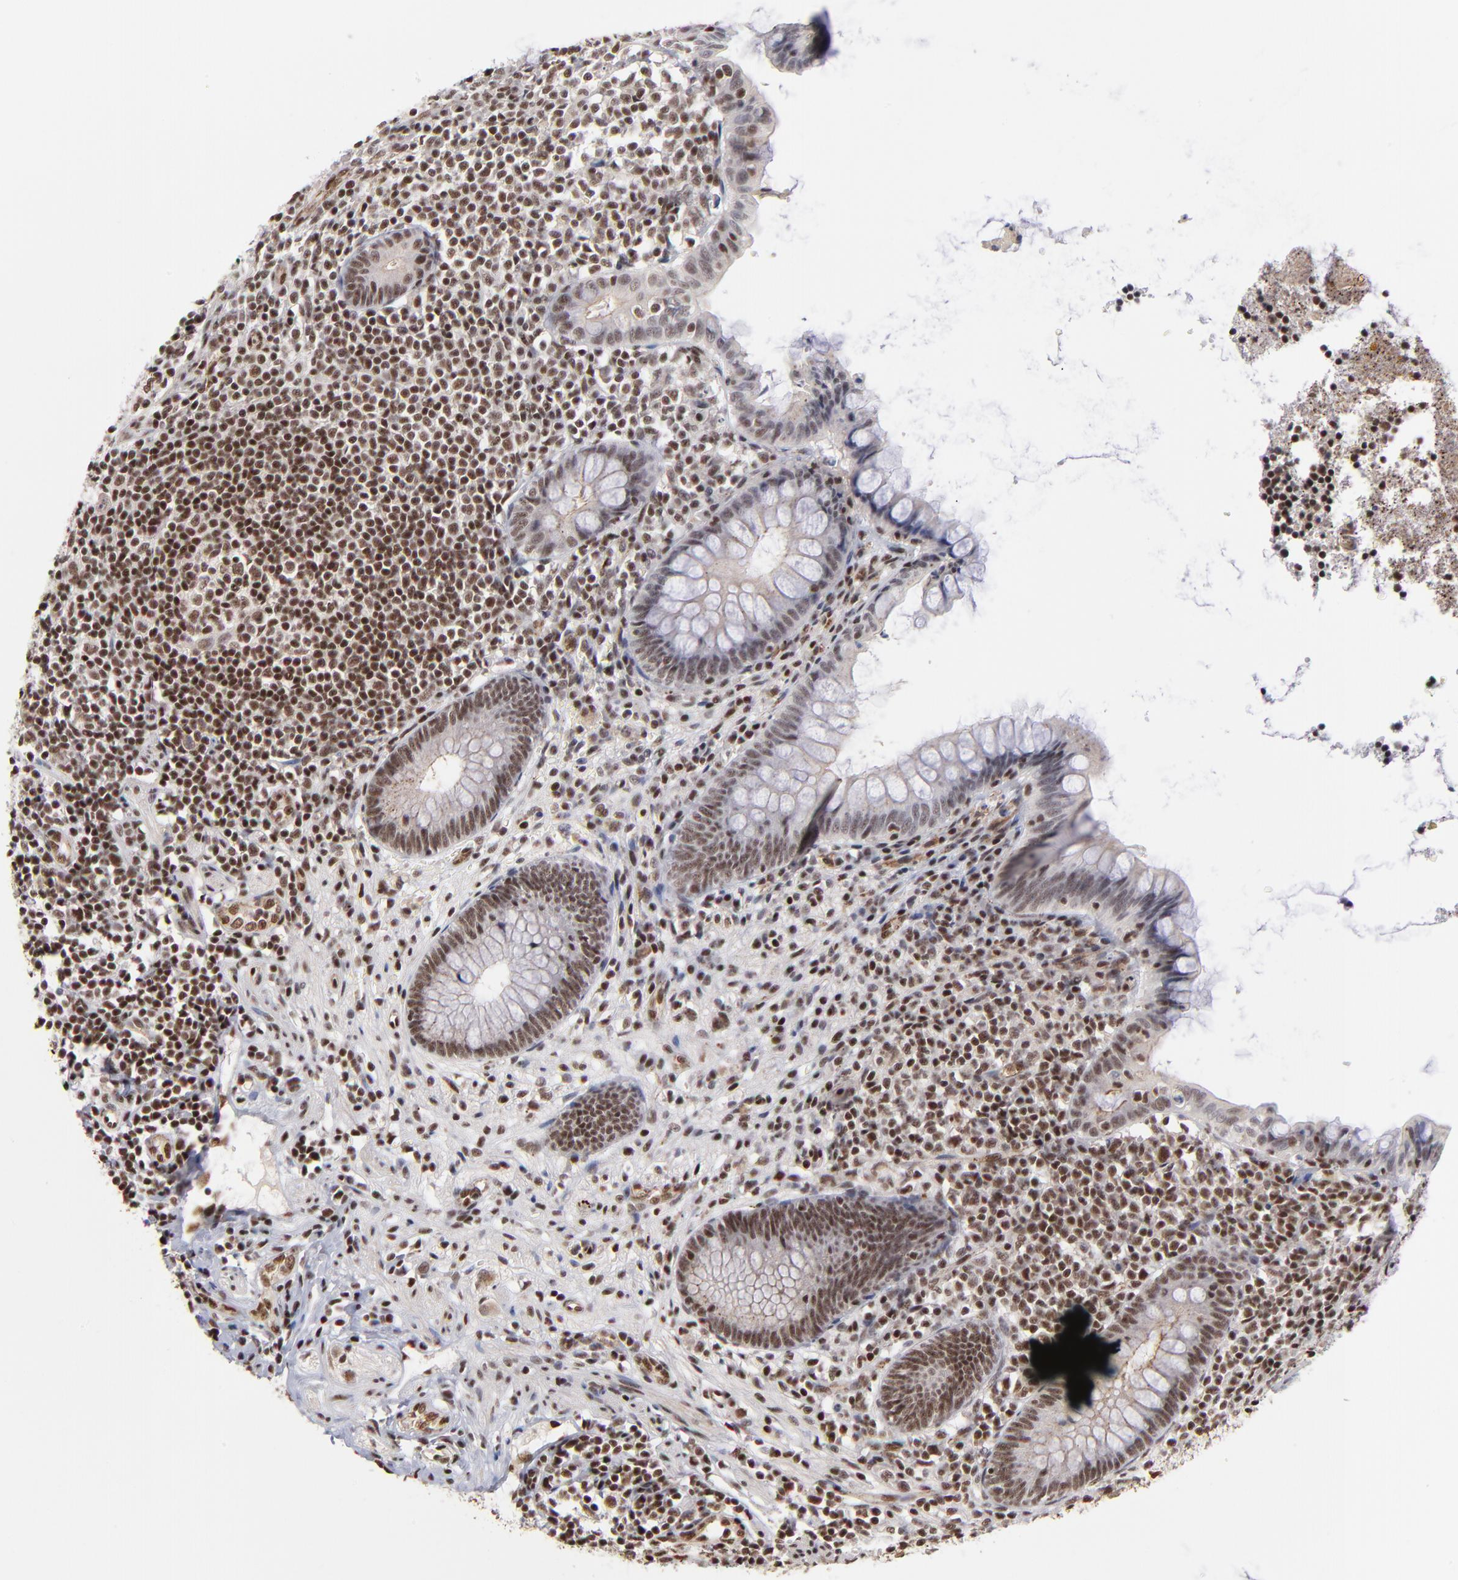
{"staining": {"intensity": "weak", "quantity": ">75%", "location": "nuclear"}, "tissue": "appendix", "cell_type": "Glandular cells", "image_type": "normal", "snomed": [{"axis": "morphology", "description": "Normal tissue, NOS"}, {"axis": "topography", "description": "Appendix"}], "caption": "Appendix stained with DAB (3,3'-diaminobenzidine) immunohistochemistry exhibits low levels of weak nuclear staining in about >75% of glandular cells.", "gene": "GABPA", "patient": {"sex": "female", "age": 66}}